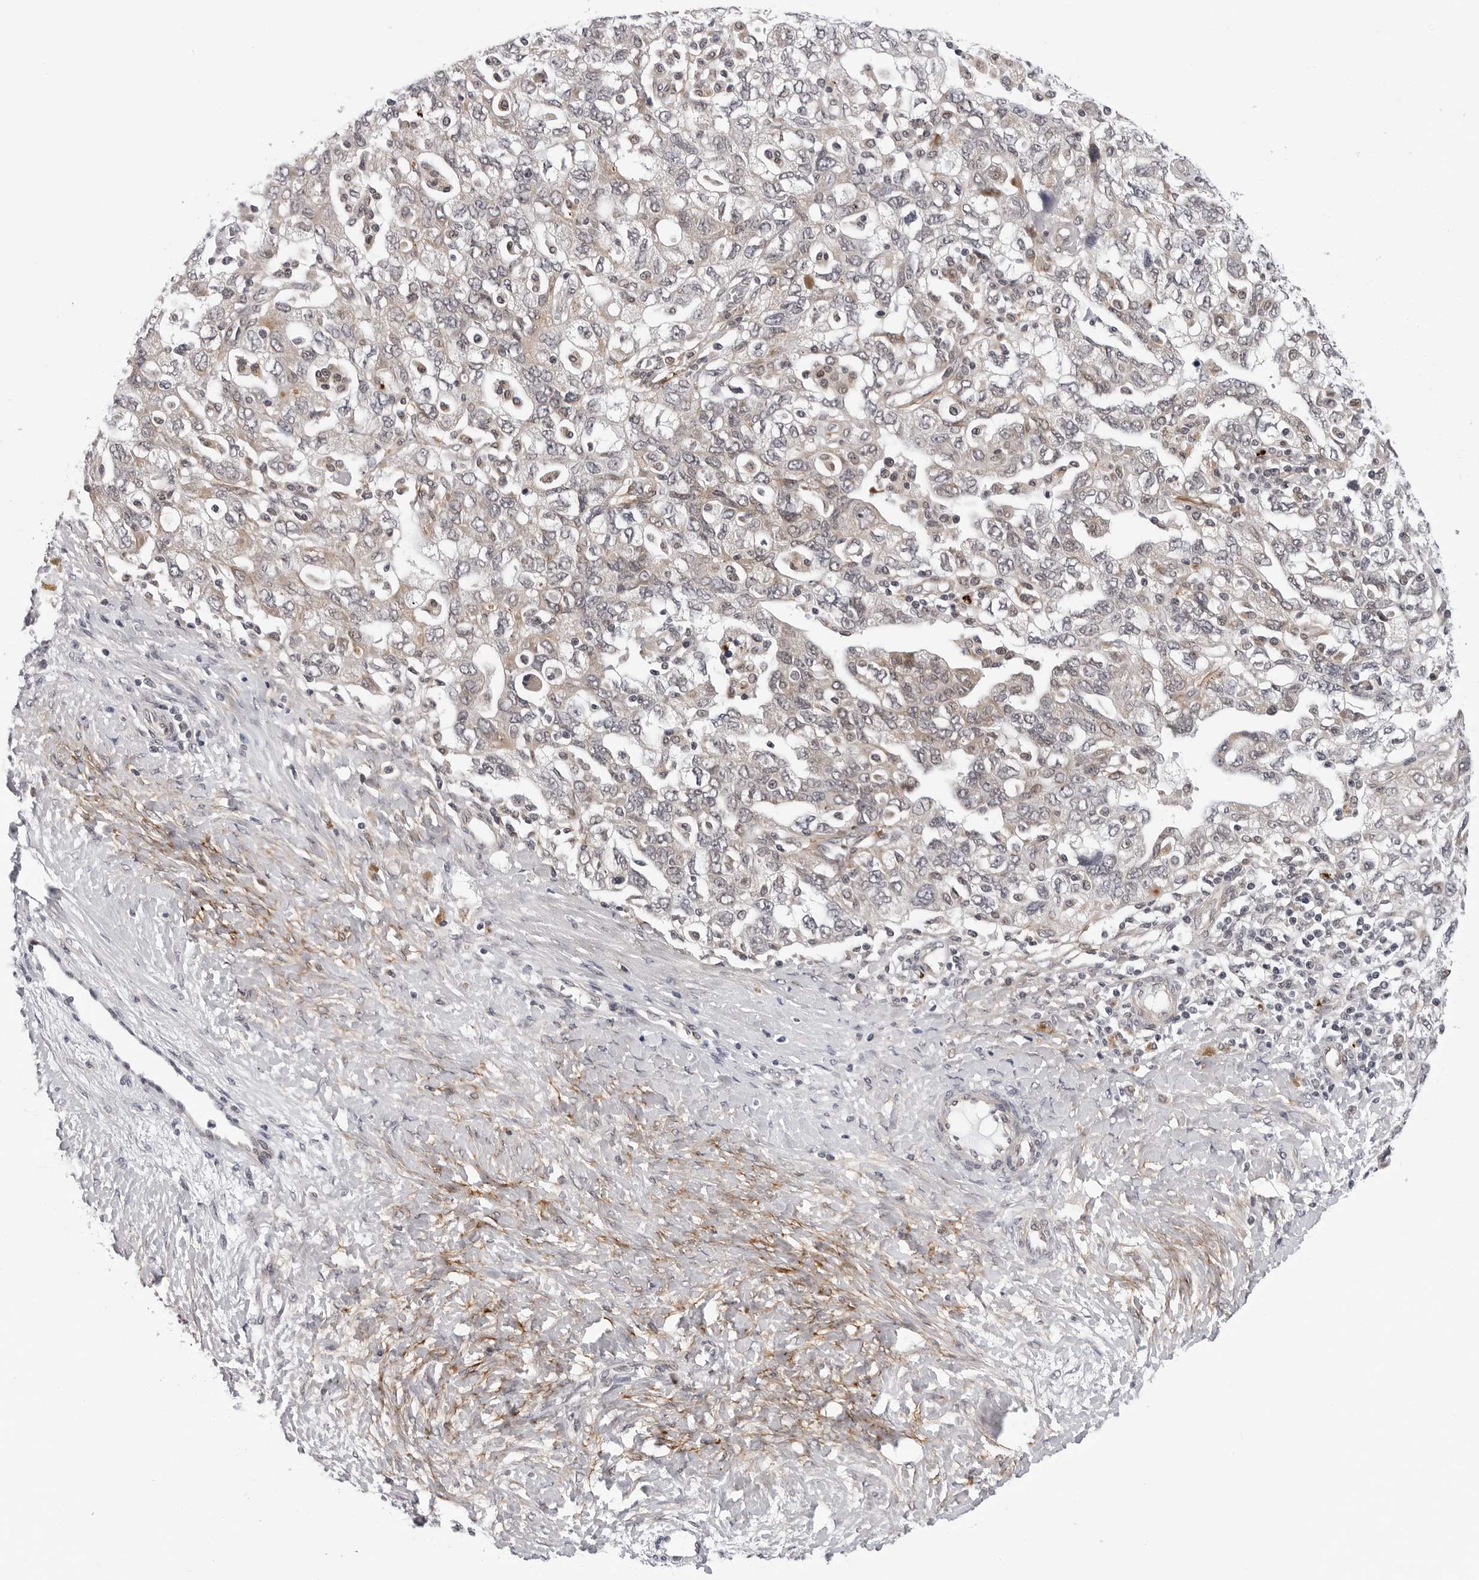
{"staining": {"intensity": "weak", "quantity": "<25%", "location": "cytoplasmic/membranous"}, "tissue": "ovarian cancer", "cell_type": "Tumor cells", "image_type": "cancer", "snomed": [{"axis": "morphology", "description": "Carcinoma, NOS"}, {"axis": "morphology", "description": "Cystadenocarcinoma, serous, NOS"}, {"axis": "topography", "description": "Ovary"}], "caption": "Immunohistochemical staining of ovarian cancer reveals no significant staining in tumor cells. (DAB (3,3'-diaminobenzidine) IHC with hematoxylin counter stain).", "gene": "KIAA1614", "patient": {"sex": "female", "age": 69}}